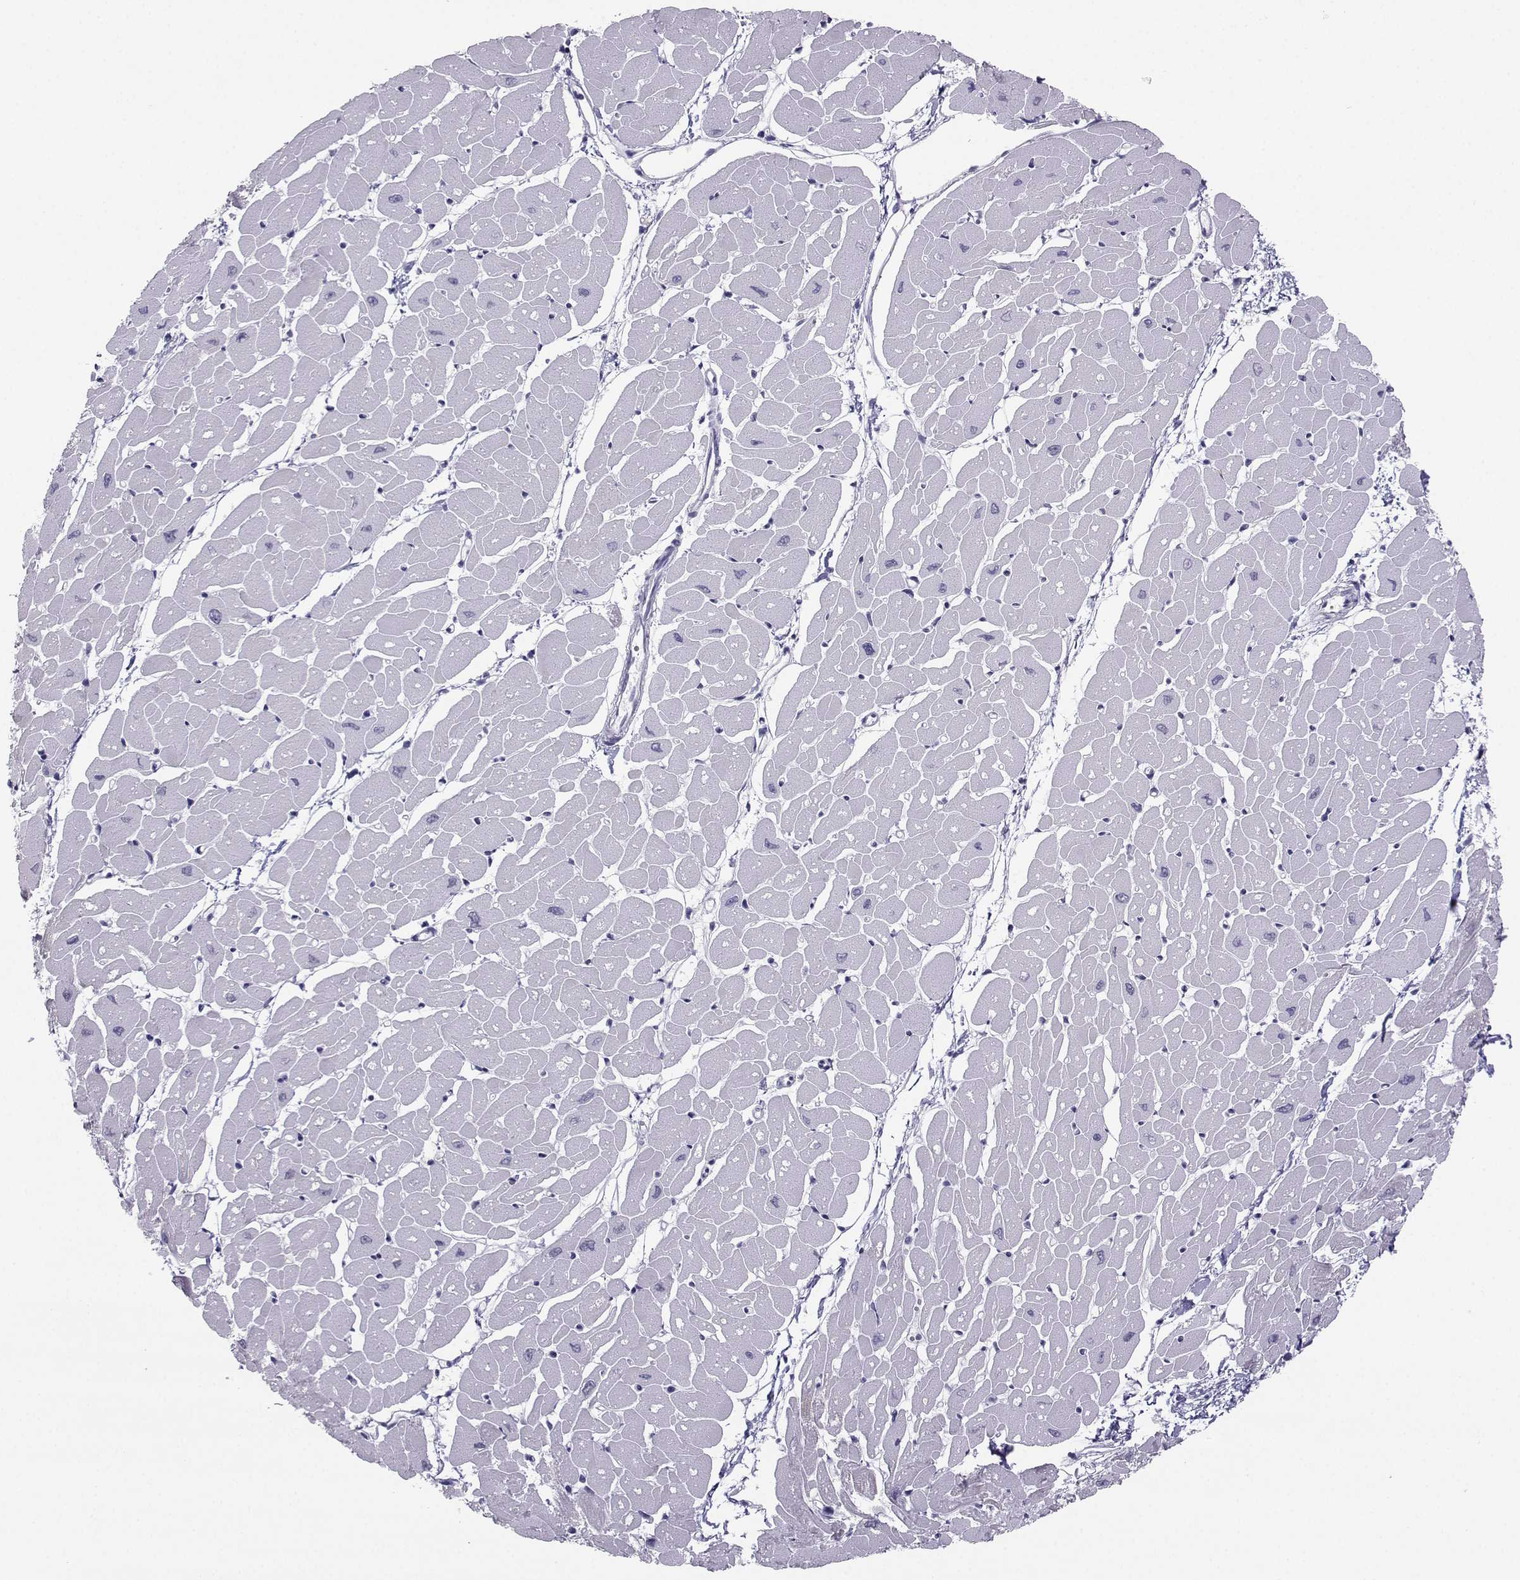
{"staining": {"intensity": "negative", "quantity": "none", "location": "none"}, "tissue": "heart muscle", "cell_type": "Cardiomyocytes", "image_type": "normal", "snomed": [{"axis": "morphology", "description": "Normal tissue, NOS"}, {"axis": "topography", "description": "Heart"}], "caption": "Histopathology image shows no protein expression in cardiomyocytes of unremarkable heart muscle.", "gene": "LHX1", "patient": {"sex": "male", "age": 57}}